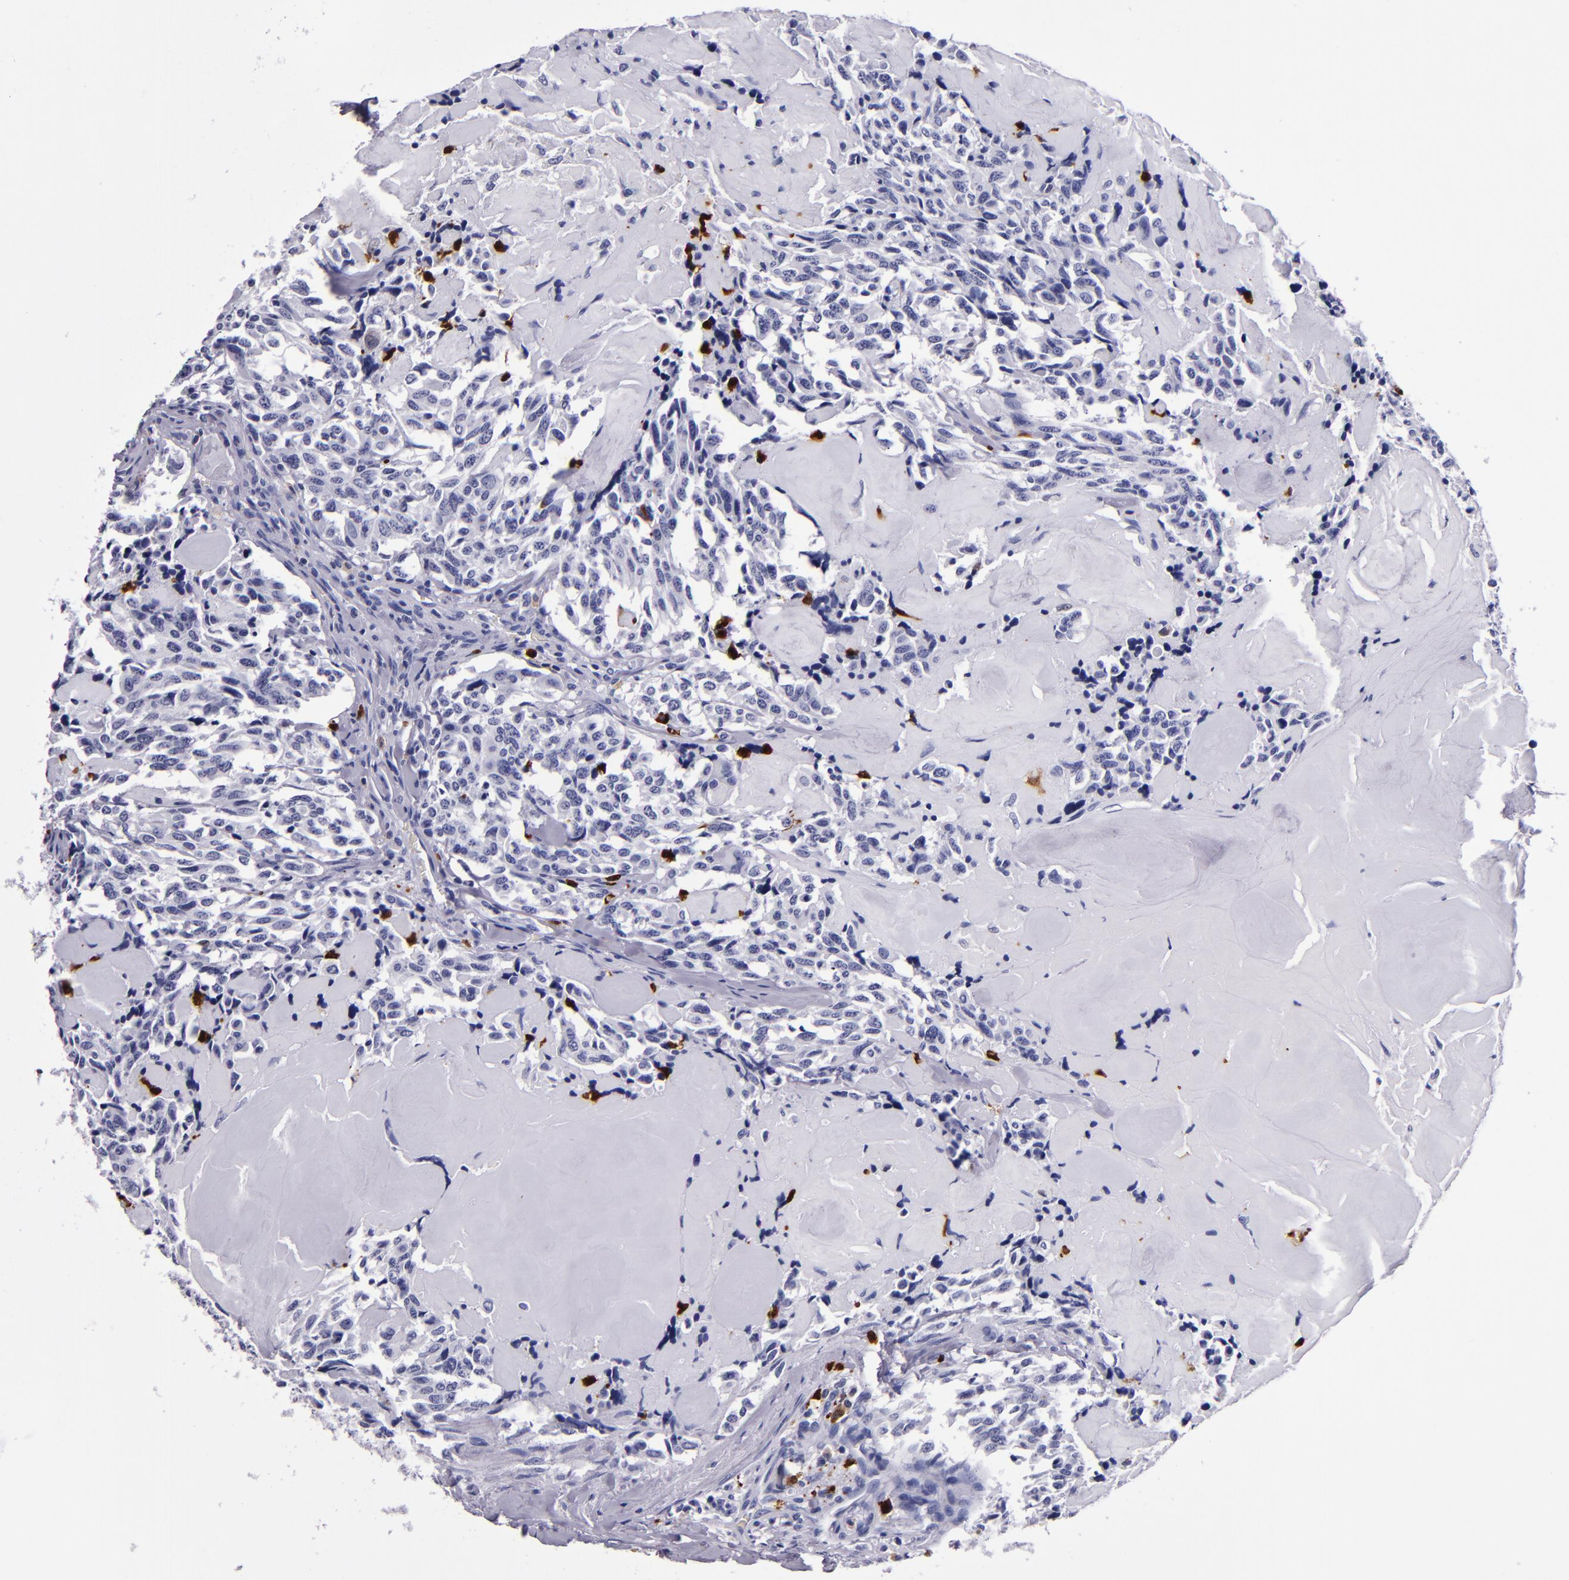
{"staining": {"intensity": "negative", "quantity": "none", "location": "none"}, "tissue": "thyroid cancer", "cell_type": "Tumor cells", "image_type": "cancer", "snomed": [{"axis": "morphology", "description": "Carcinoma, NOS"}, {"axis": "morphology", "description": "Carcinoid, malignant, NOS"}, {"axis": "topography", "description": "Thyroid gland"}], "caption": "Immunohistochemistry histopathology image of neoplastic tissue: human carcinoma (thyroid) stained with DAB exhibits no significant protein positivity in tumor cells.", "gene": "S100A8", "patient": {"sex": "male", "age": 33}}